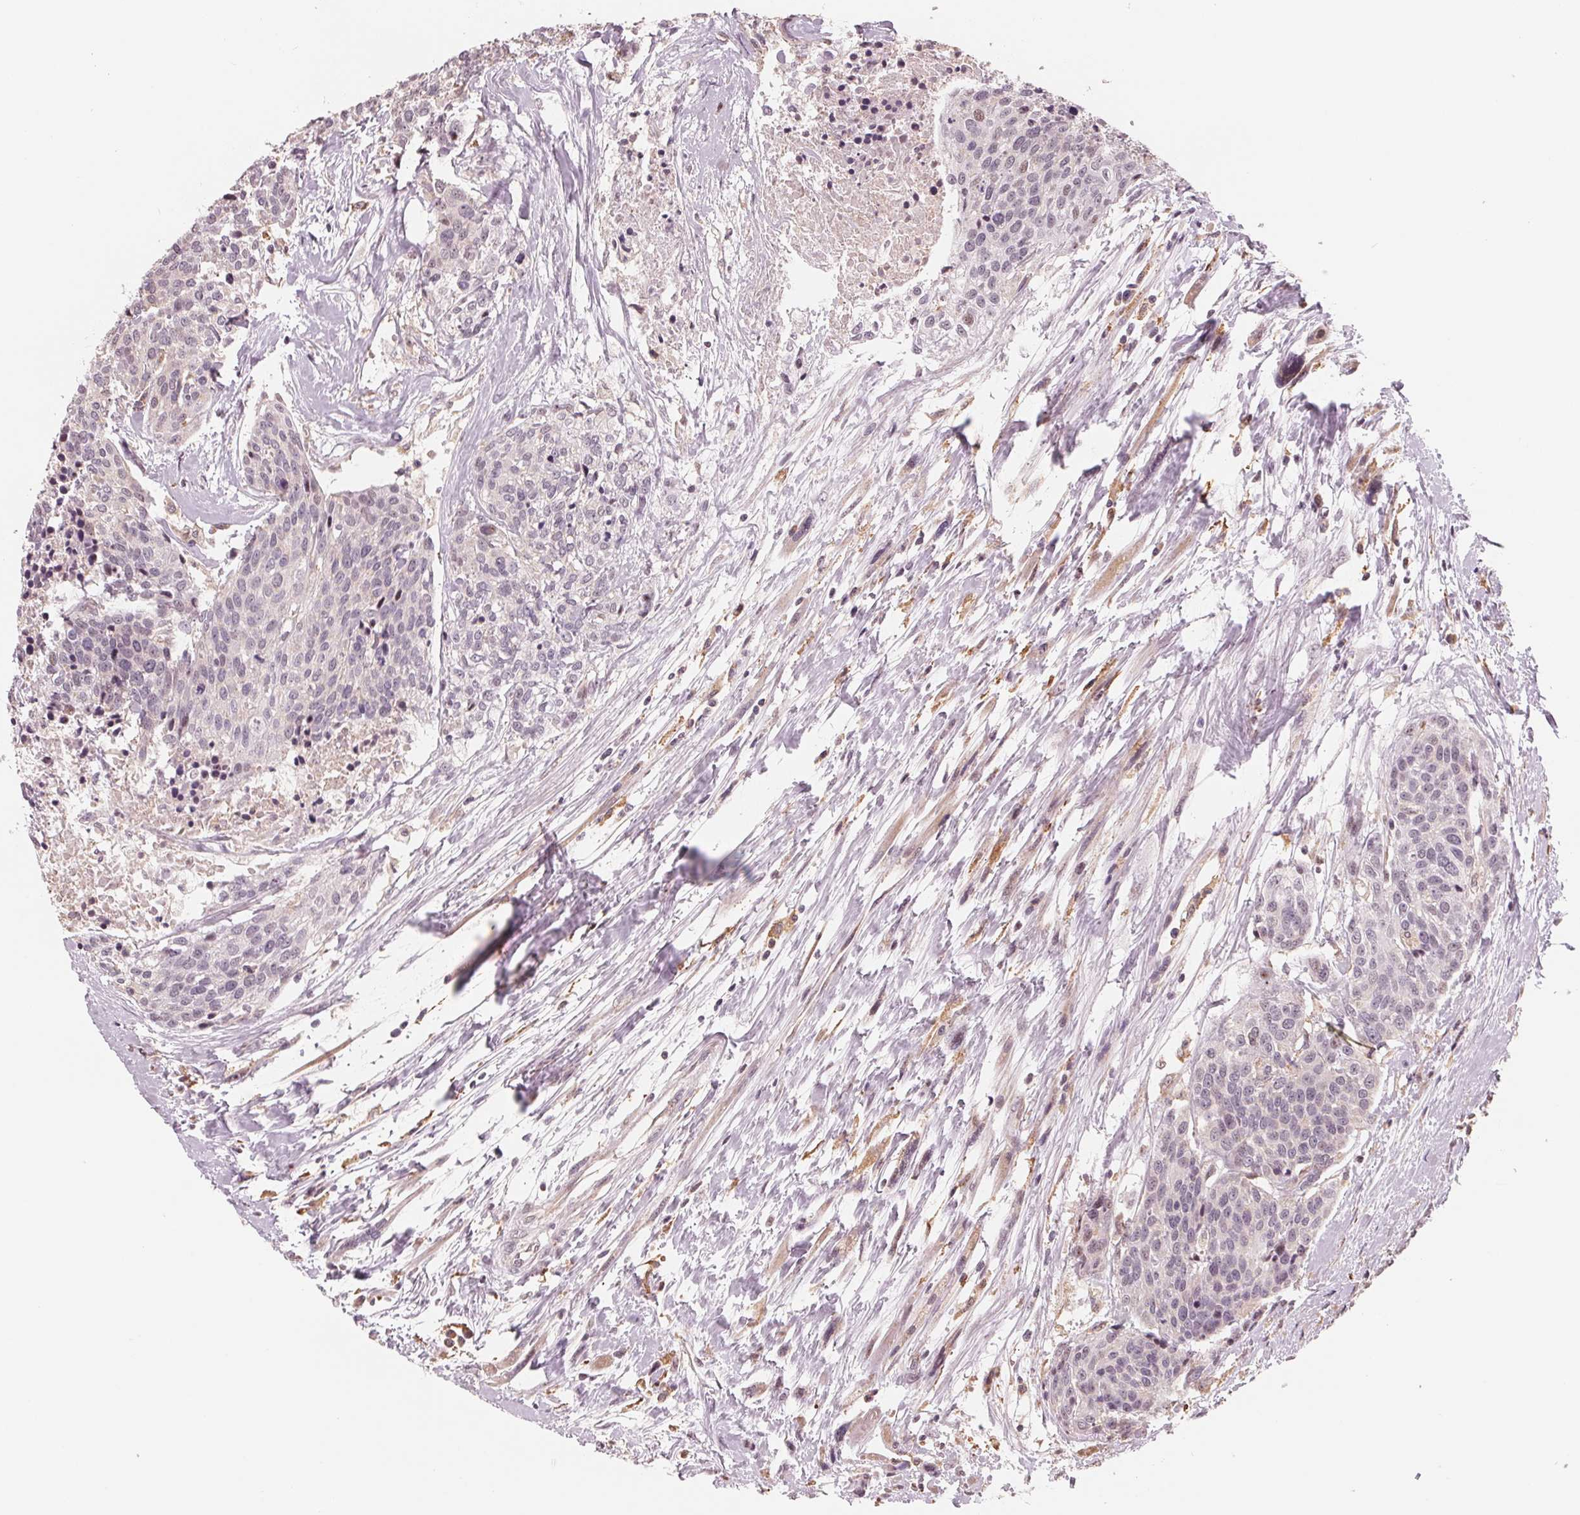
{"staining": {"intensity": "negative", "quantity": "none", "location": "none"}, "tissue": "head and neck cancer", "cell_type": "Tumor cells", "image_type": "cancer", "snomed": [{"axis": "morphology", "description": "Squamous cell carcinoma, NOS"}, {"axis": "topography", "description": "Oral tissue"}, {"axis": "topography", "description": "Head-Neck"}], "caption": "Micrograph shows no significant protein staining in tumor cells of head and neck squamous cell carcinoma.", "gene": "IL9R", "patient": {"sex": "male", "age": 64}}